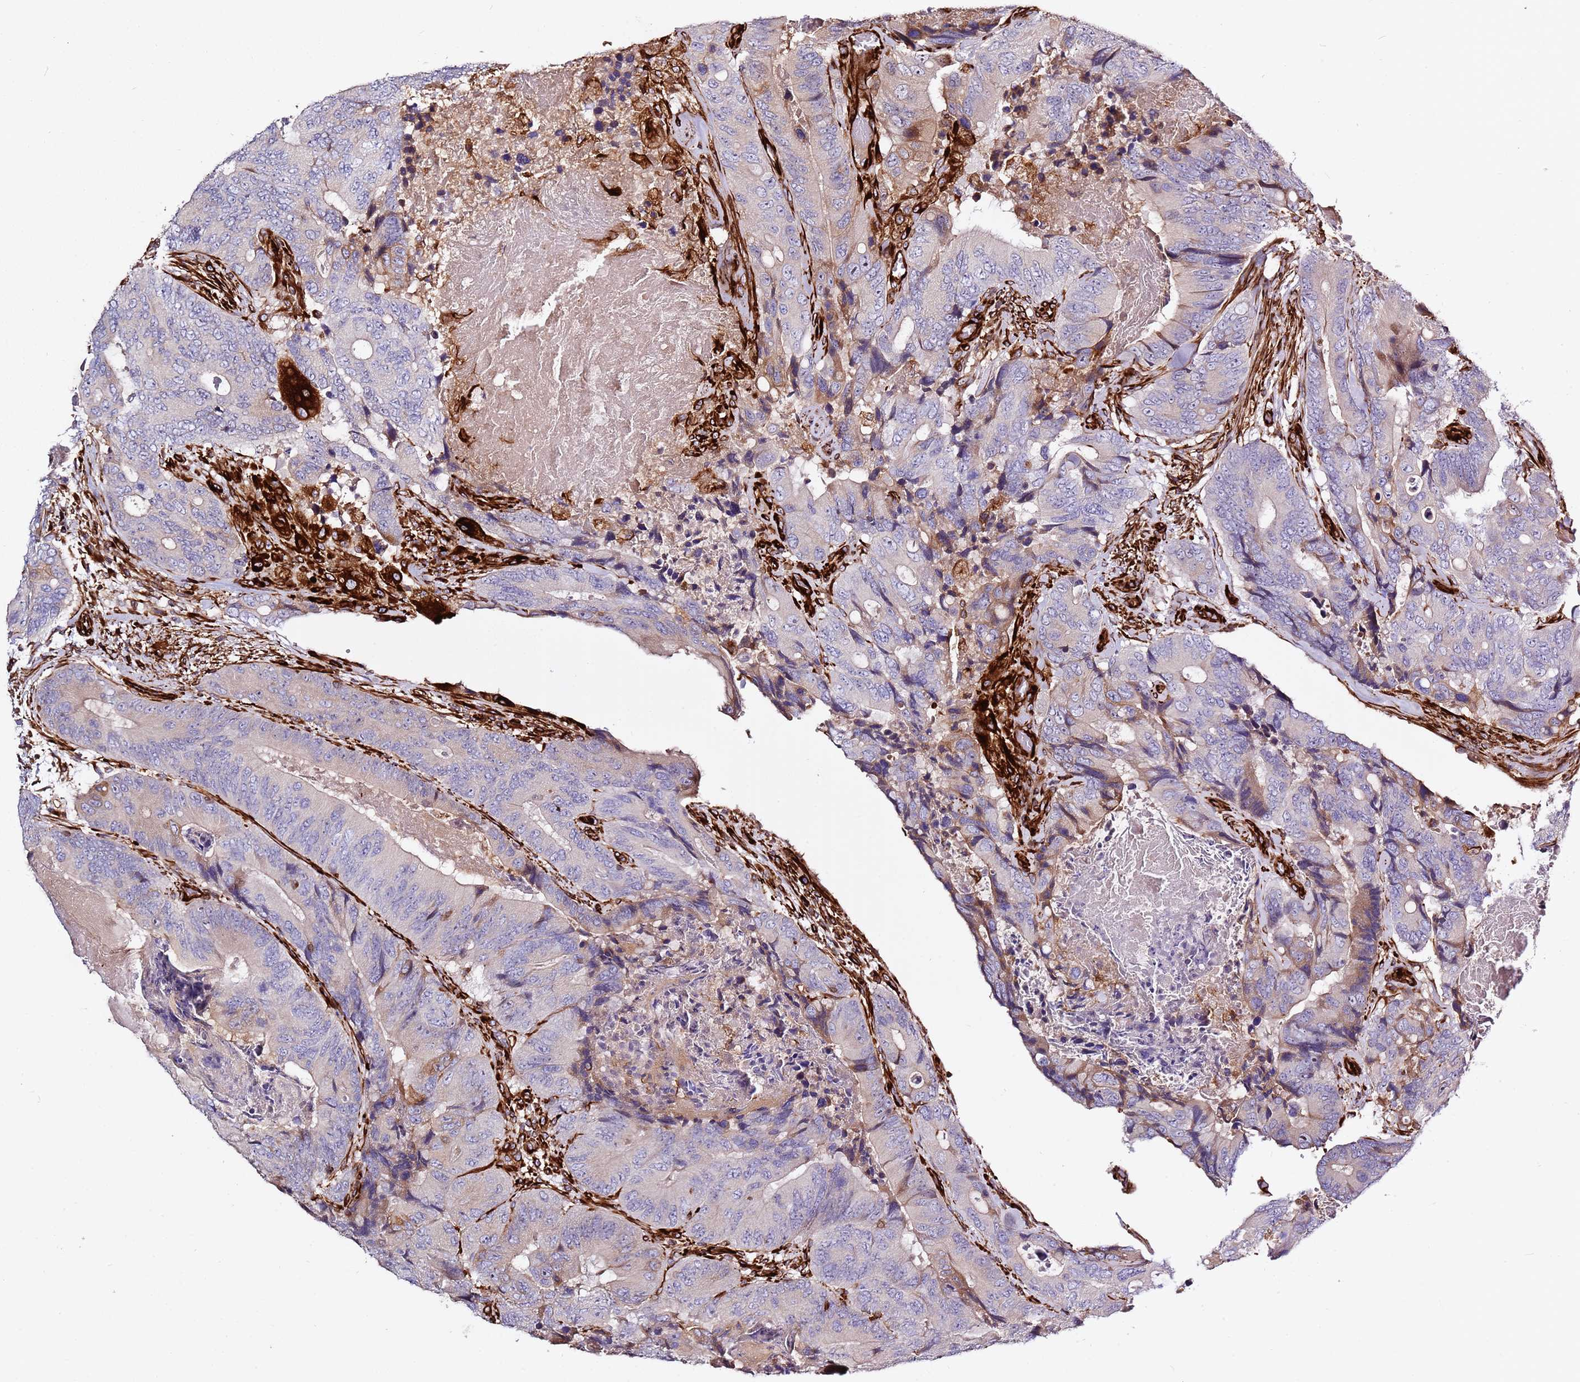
{"staining": {"intensity": "negative", "quantity": "none", "location": "none"}, "tissue": "colorectal cancer", "cell_type": "Tumor cells", "image_type": "cancer", "snomed": [{"axis": "morphology", "description": "Adenocarcinoma, NOS"}, {"axis": "topography", "description": "Colon"}], "caption": "High magnification brightfield microscopy of colorectal cancer (adenocarcinoma) stained with DAB (brown) and counterstained with hematoxylin (blue): tumor cells show no significant staining.", "gene": "MRGPRE", "patient": {"sex": "male", "age": 84}}